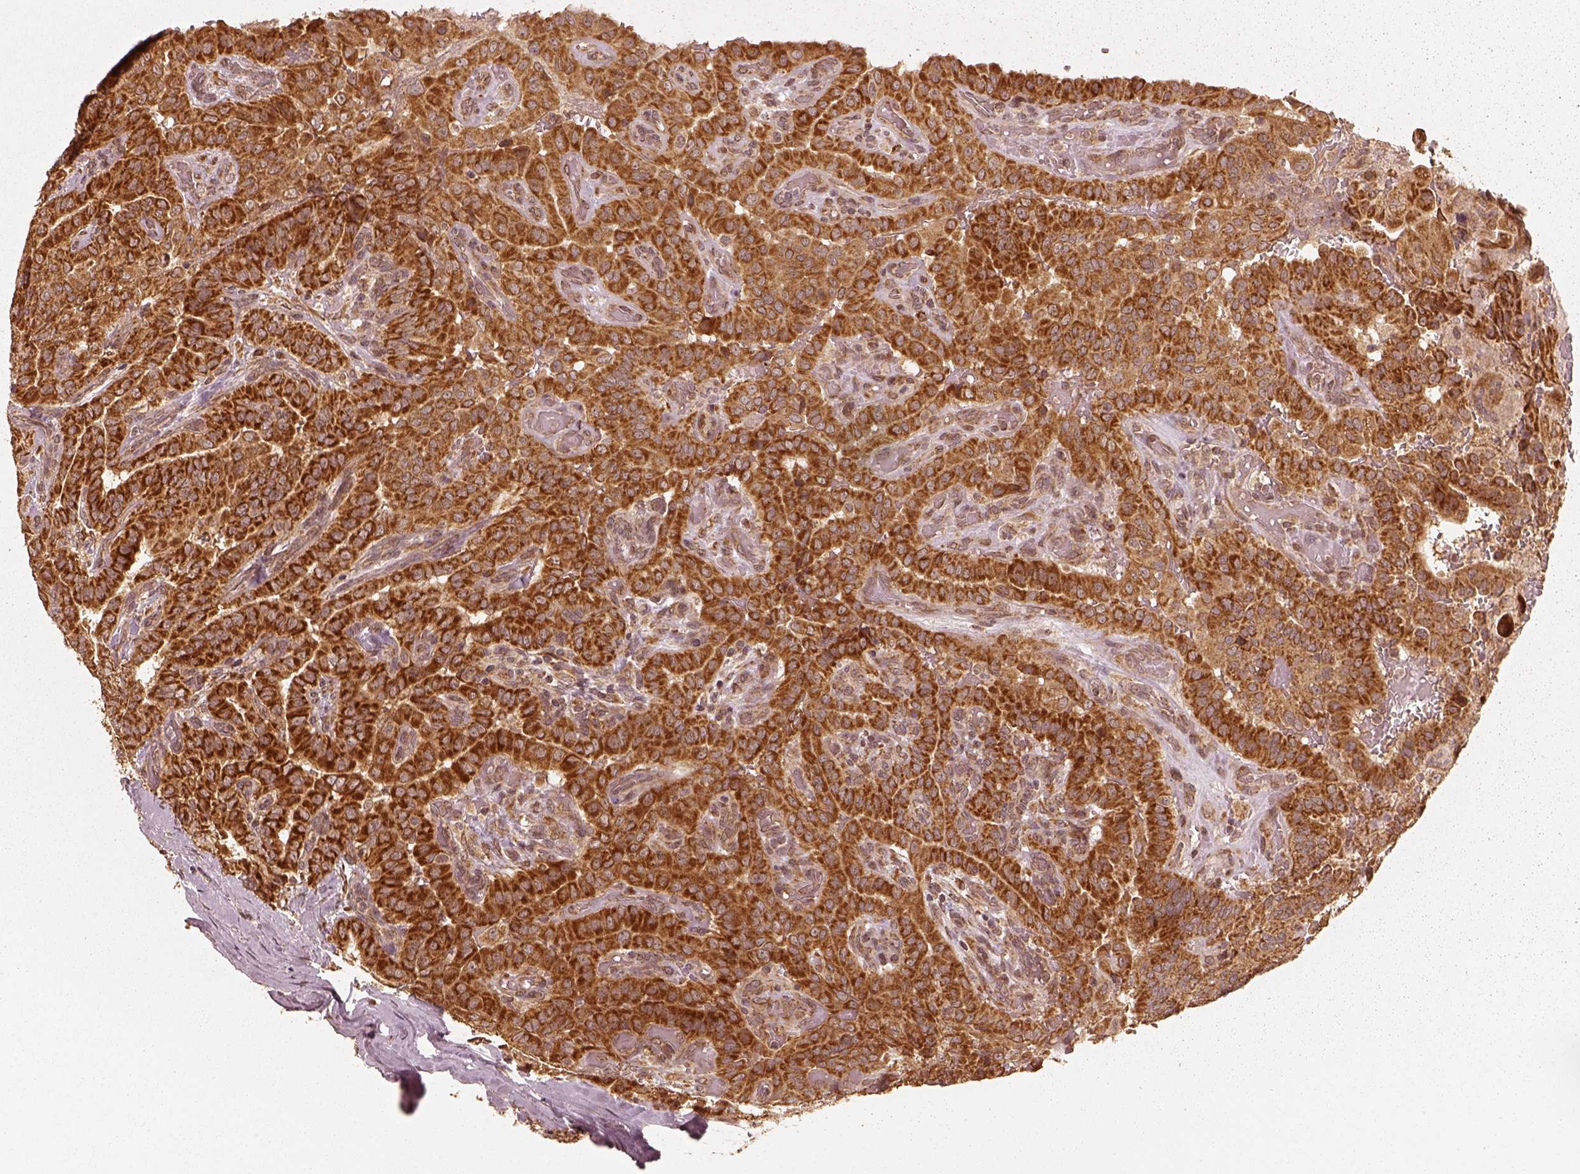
{"staining": {"intensity": "strong", "quantity": ">75%", "location": "cytoplasmic/membranous"}, "tissue": "thyroid cancer", "cell_type": "Tumor cells", "image_type": "cancer", "snomed": [{"axis": "morphology", "description": "Papillary adenocarcinoma, NOS"}, {"axis": "morphology", "description": "Papillary adenoma metastatic"}, {"axis": "topography", "description": "Thyroid gland"}], "caption": "Protein expression analysis of thyroid papillary adenocarcinoma shows strong cytoplasmic/membranous expression in about >75% of tumor cells.", "gene": "DNAJC25", "patient": {"sex": "female", "age": 50}}